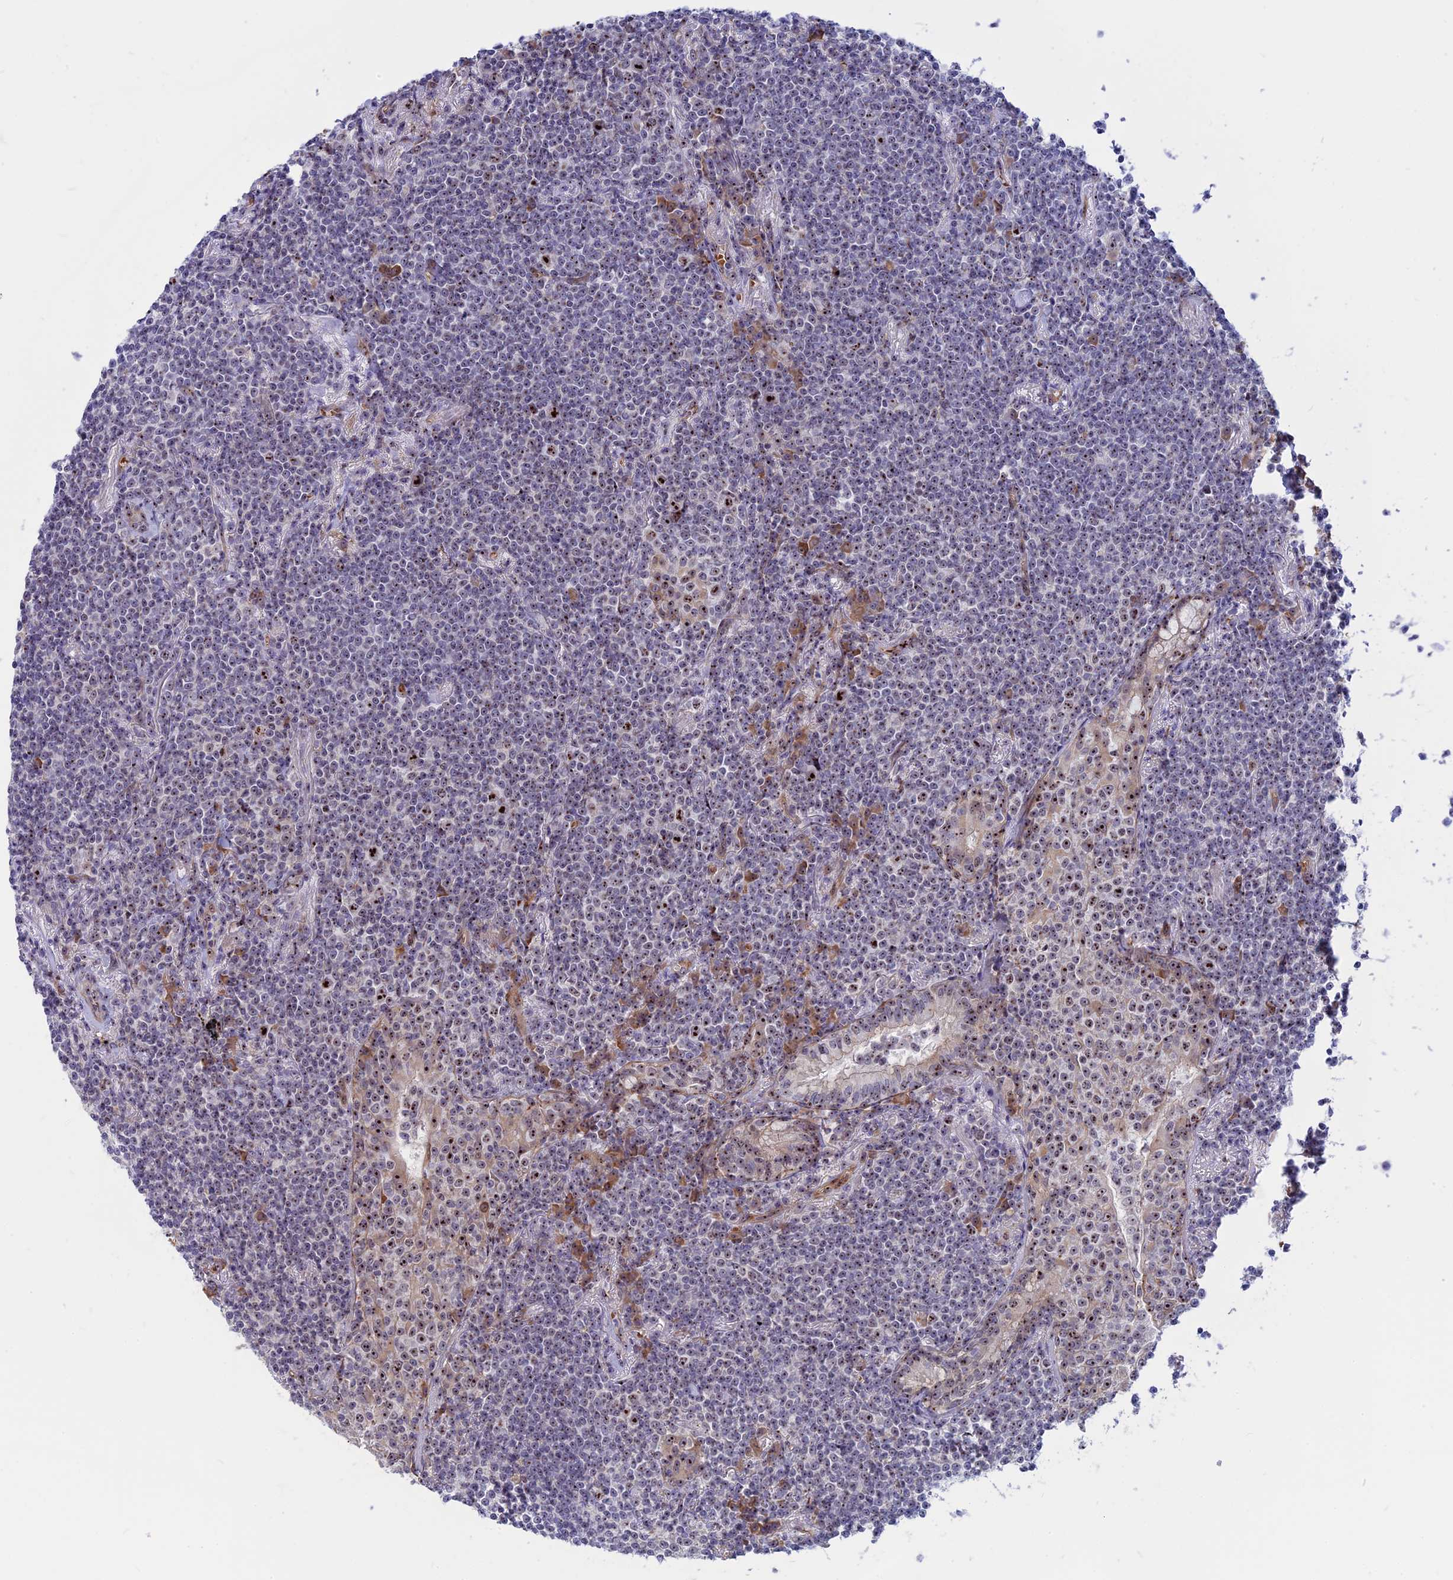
{"staining": {"intensity": "strong", "quantity": "<25%", "location": "nuclear"}, "tissue": "lymphoma", "cell_type": "Tumor cells", "image_type": "cancer", "snomed": [{"axis": "morphology", "description": "Malignant lymphoma, non-Hodgkin's type, Low grade"}, {"axis": "topography", "description": "Lung"}], "caption": "The immunohistochemical stain highlights strong nuclear positivity in tumor cells of lymphoma tissue.", "gene": "DBNDD1", "patient": {"sex": "female", "age": 71}}